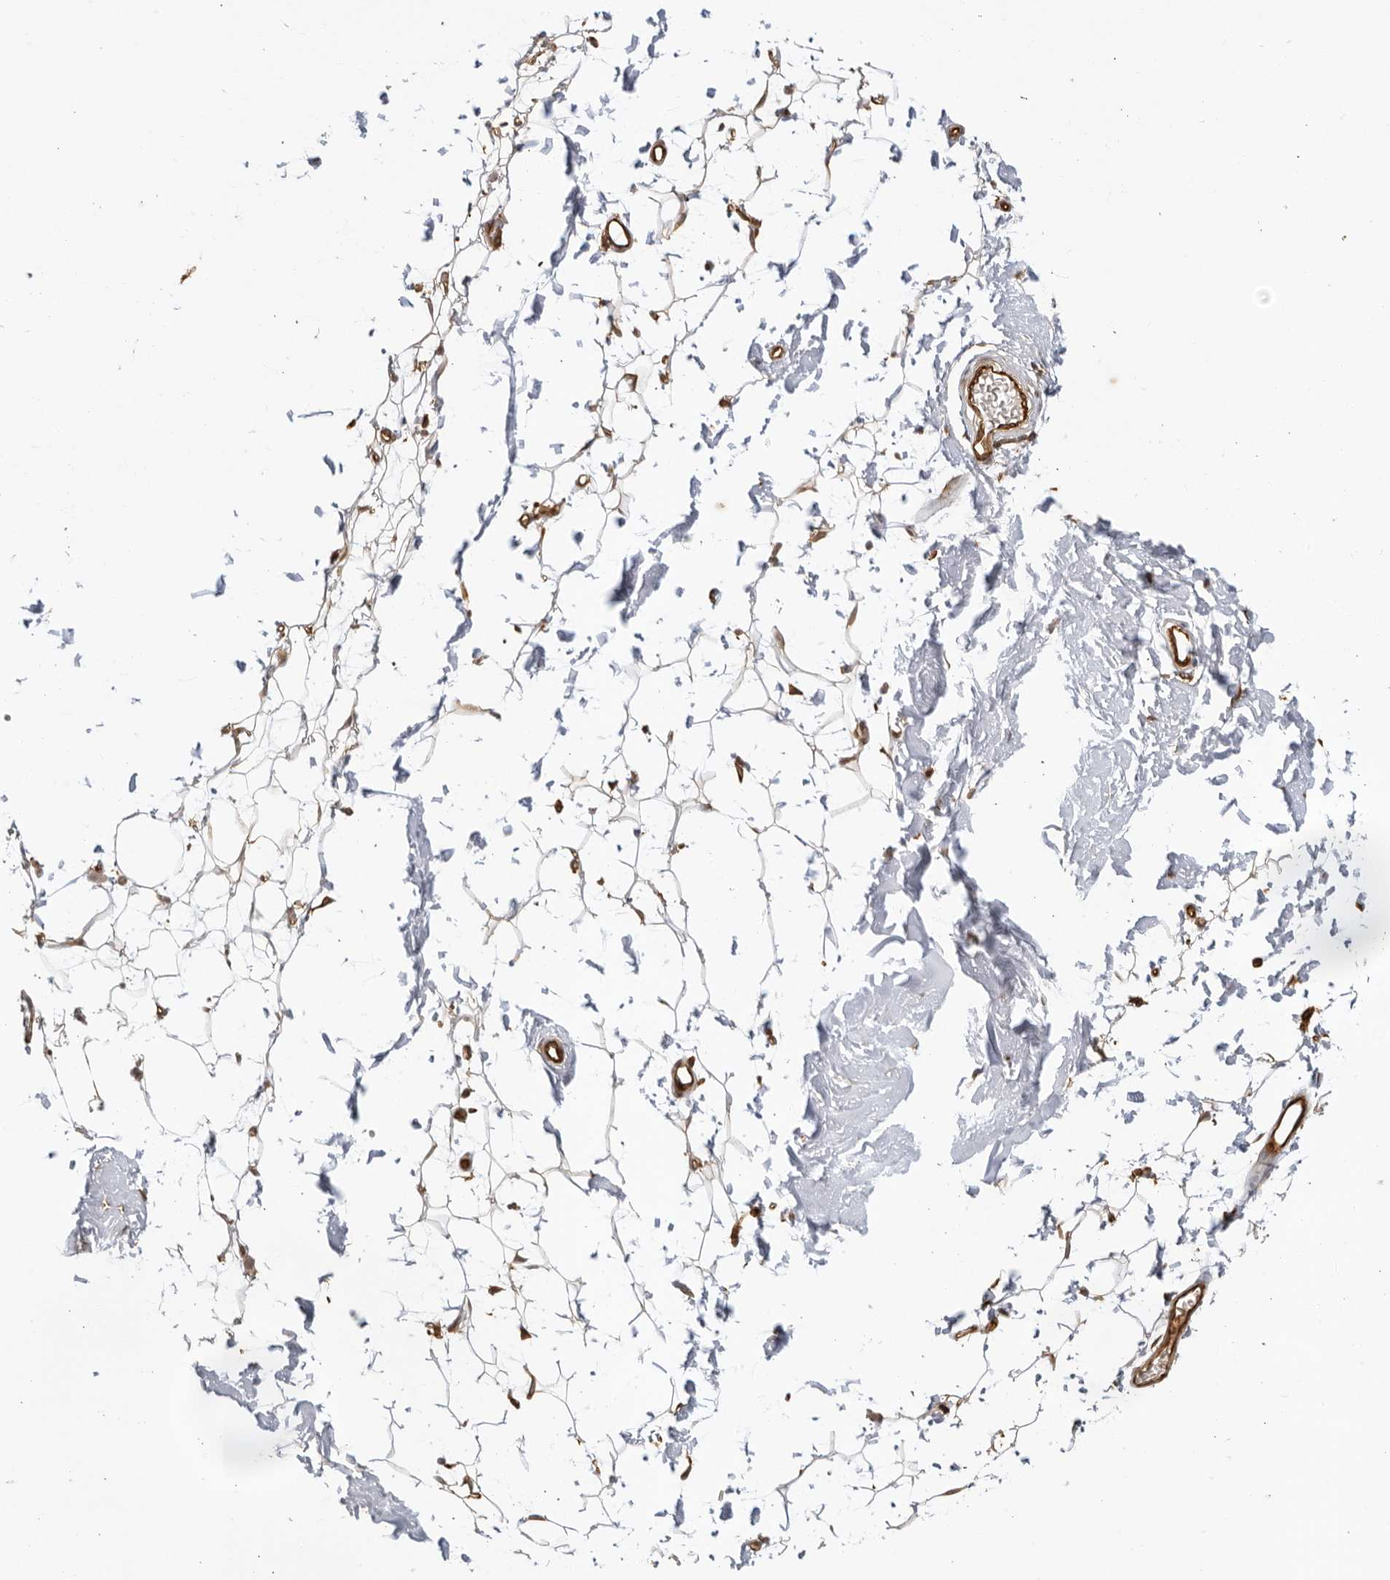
{"staining": {"intensity": "moderate", "quantity": ">75%", "location": "cytoplasmic/membranous,nuclear"}, "tissue": "adipose tissue", "cell_type": "Adipocytes", "image_type": "normal", "snomed": [{"axis": "morphology", "description": "Normal tissue, NOS"}, {"axis": "topography", "description": "Breast"}], "caption": "This is an image of immunohistochemistry staining of normal adipose tissue, which shows moderate staining in the cytoplasmic/membranous,nuclear of adipocytes.", "gene": "TCF21", "patient": {"sex": "female", "age": 23}}